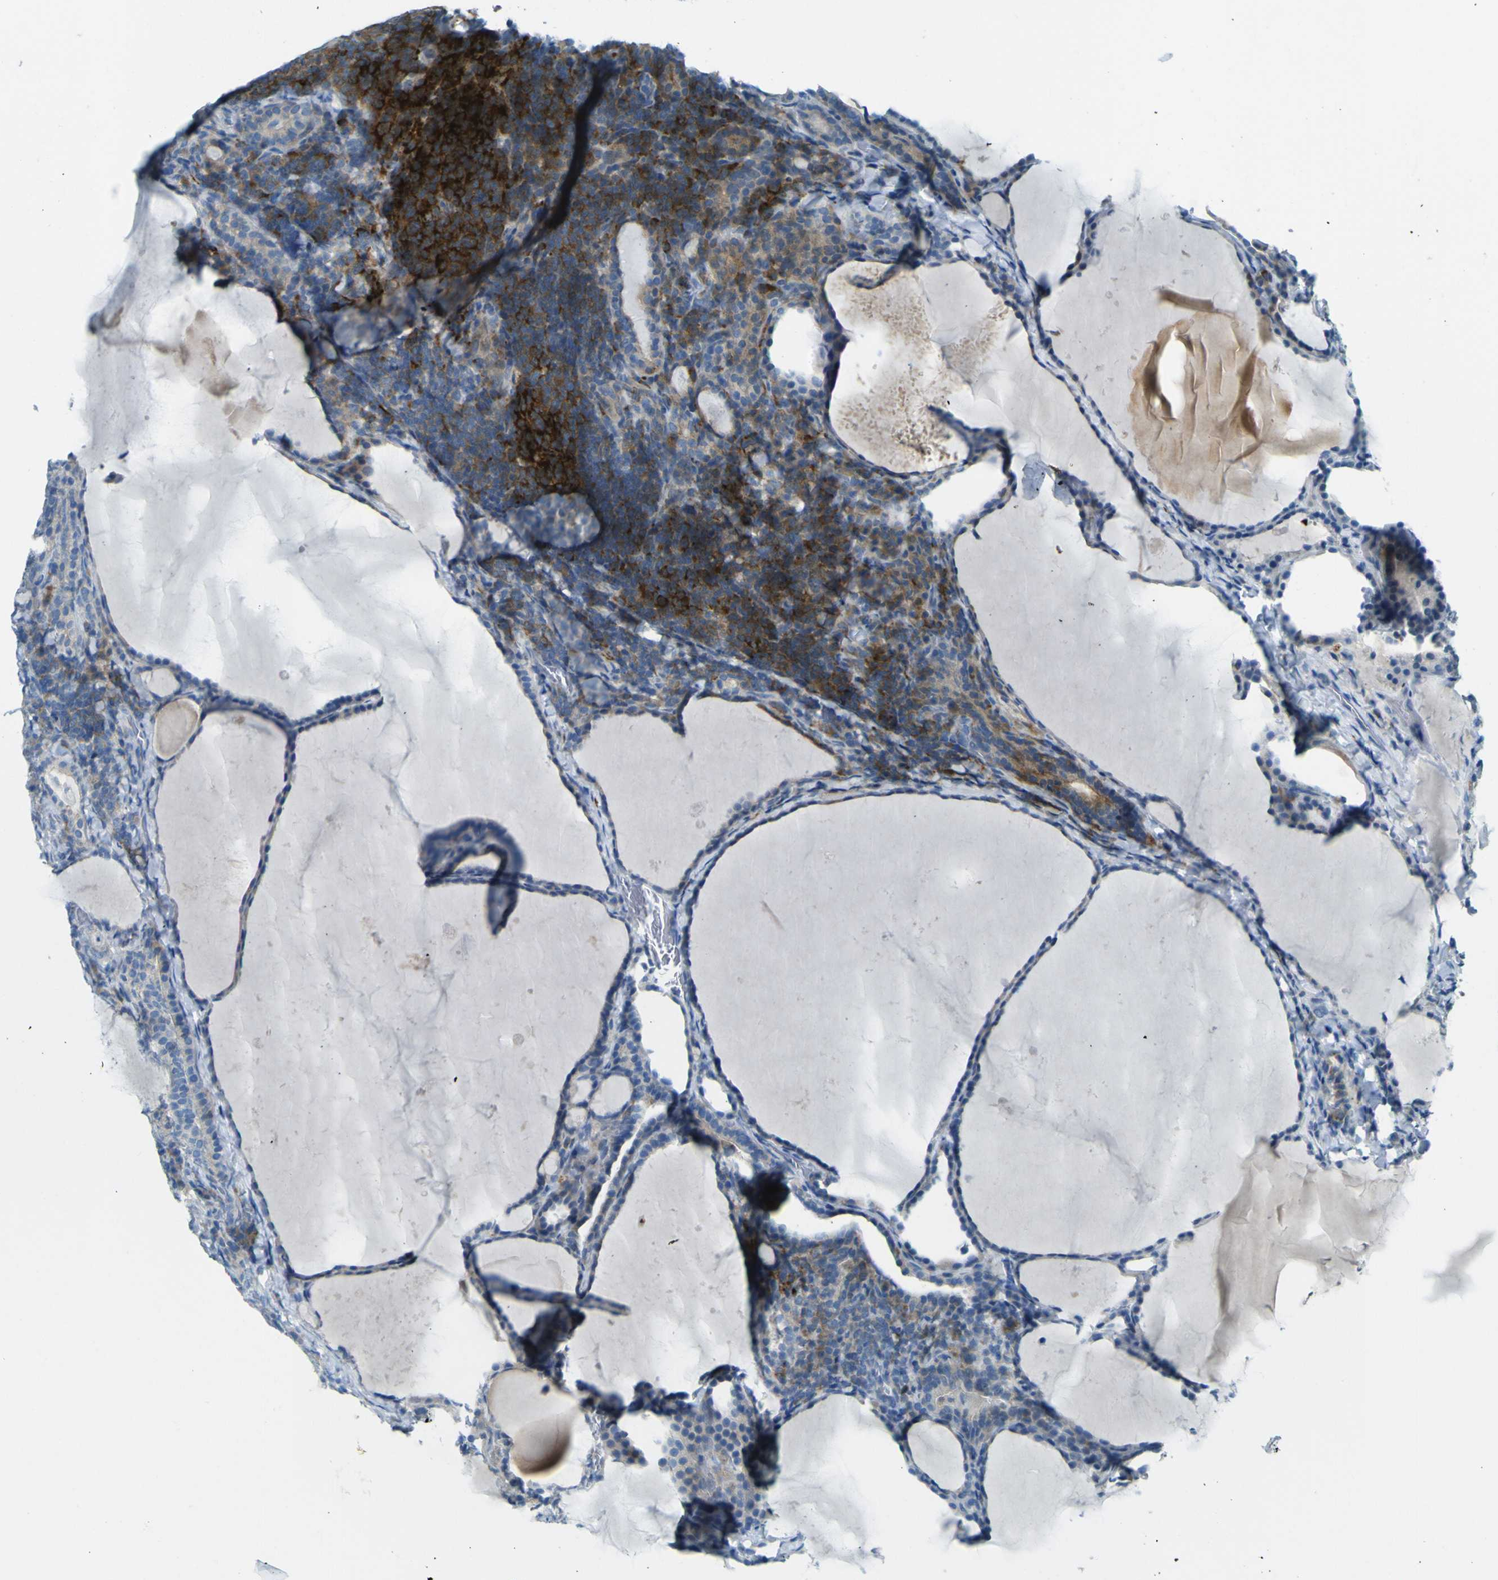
{"staining": {"intensity": "strong", "quantity": "25%-75%", "location": "cytoplasmic/membranous"}, "tissue": "thyroid cancer", "cell_type": "Tumor cells", "image_type": "cancer", "snomed": [{"axis": "morphology", "description": "Papillary adenocarcinoma, NOS"}, {"axis": "topography", "description": "Thyroid gland"}], "caption": "Strong cytoplasmic/membranous staining for a protein is seen in about 25%-75% of tumor cells of thyroid cancer using IHC.", "gene": "SORCS1", "patient": {"sex": "female", "age": 42}}